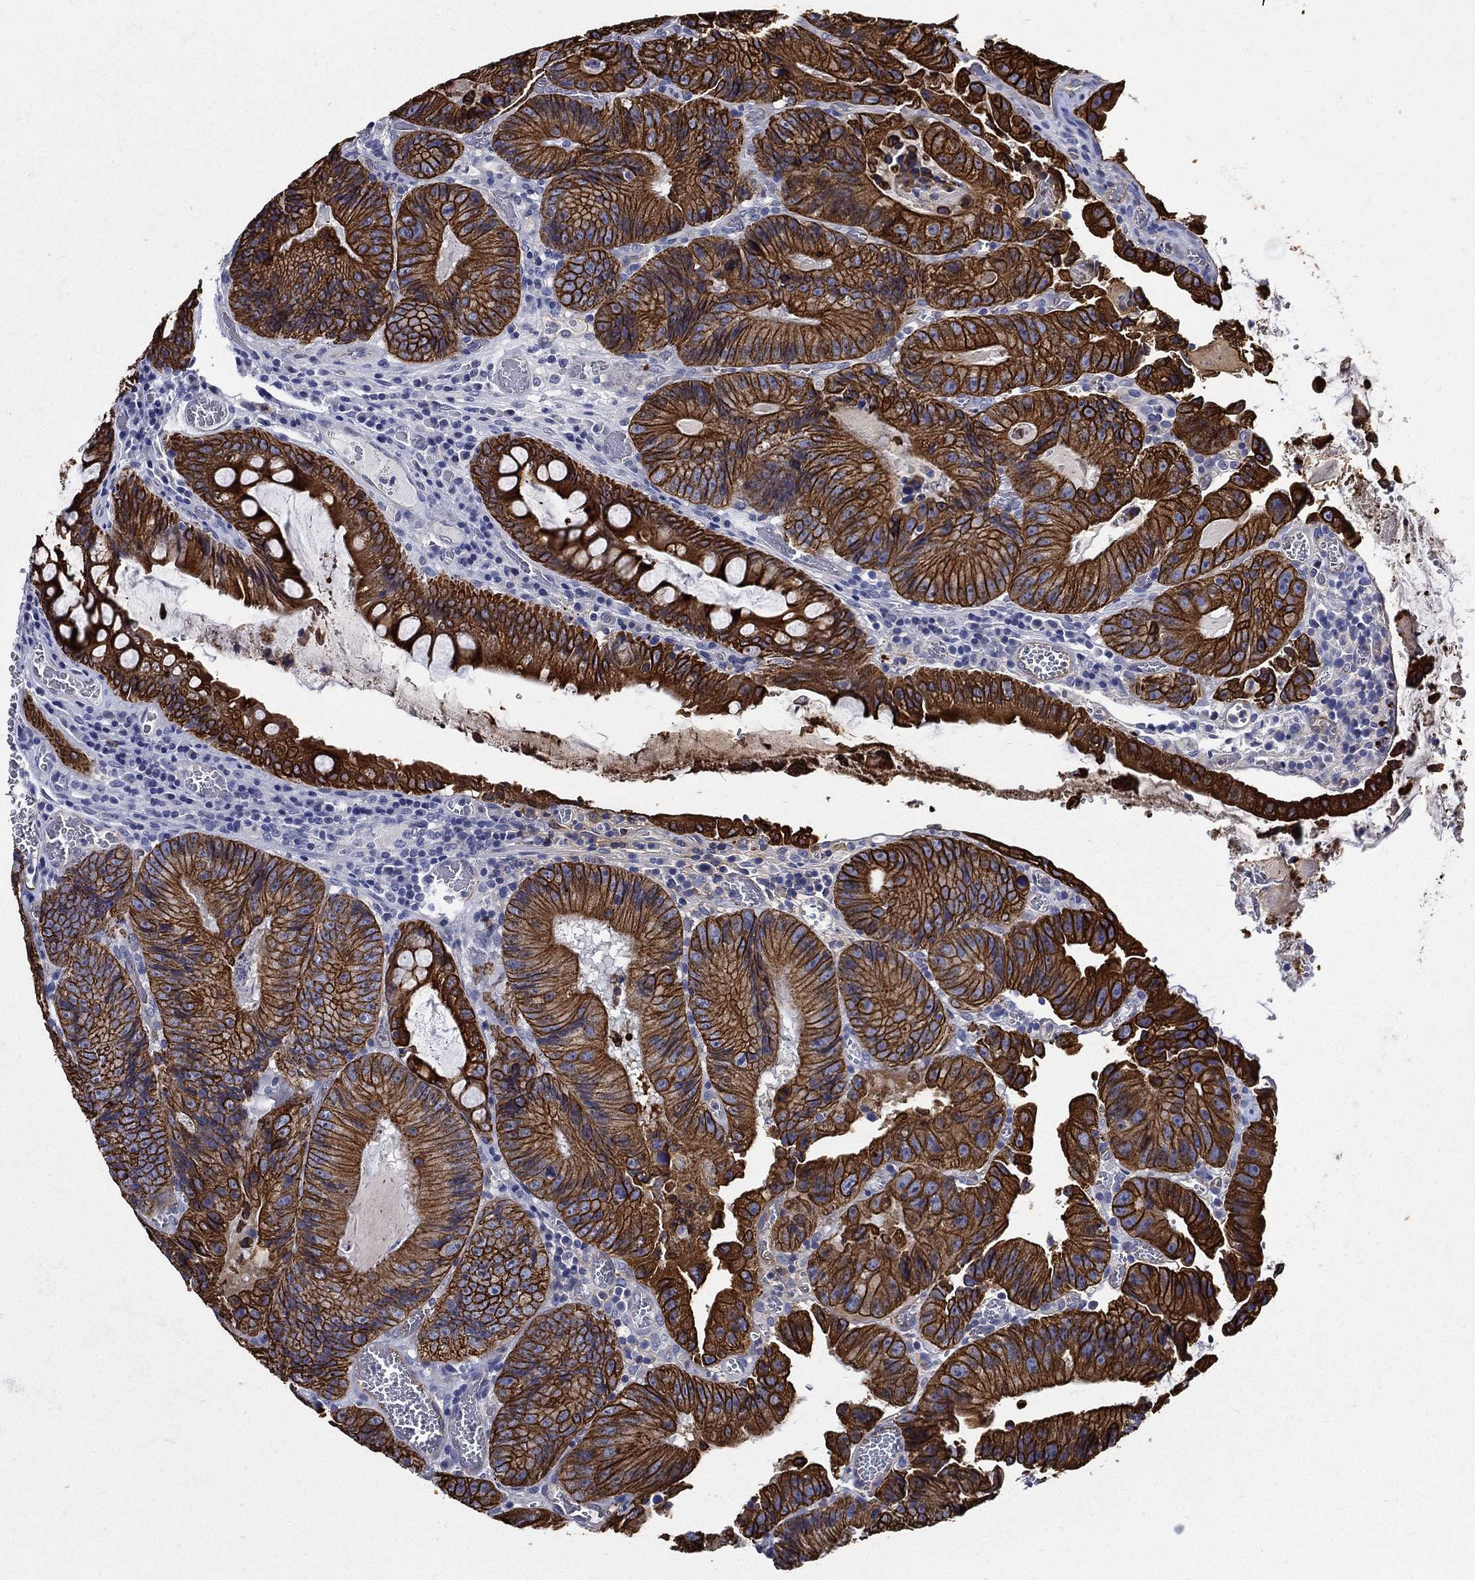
{"staining": {"intensity": "strong", "quantity": ">75%", "location": "cytoplasmic/membranous"}, "tissue": "colorectal cancer", "cell_type": "Tumor cells", "image_type": "cancer", "snomed": [{"axis": "morphology", "description": "Adenocarcinoma, NOS"}, {"axis": "topography", "description": "Colon"}], "caption": "High-power microscopy captured an immunohistochemistry photomicrograph of colorectal adenocarcinoma, revealing strong cytoplasmic/membranous positivity in about >75% of tumor cells.", "gene": "NEDD9", "patient": {"sex": "female", "age": 86}}